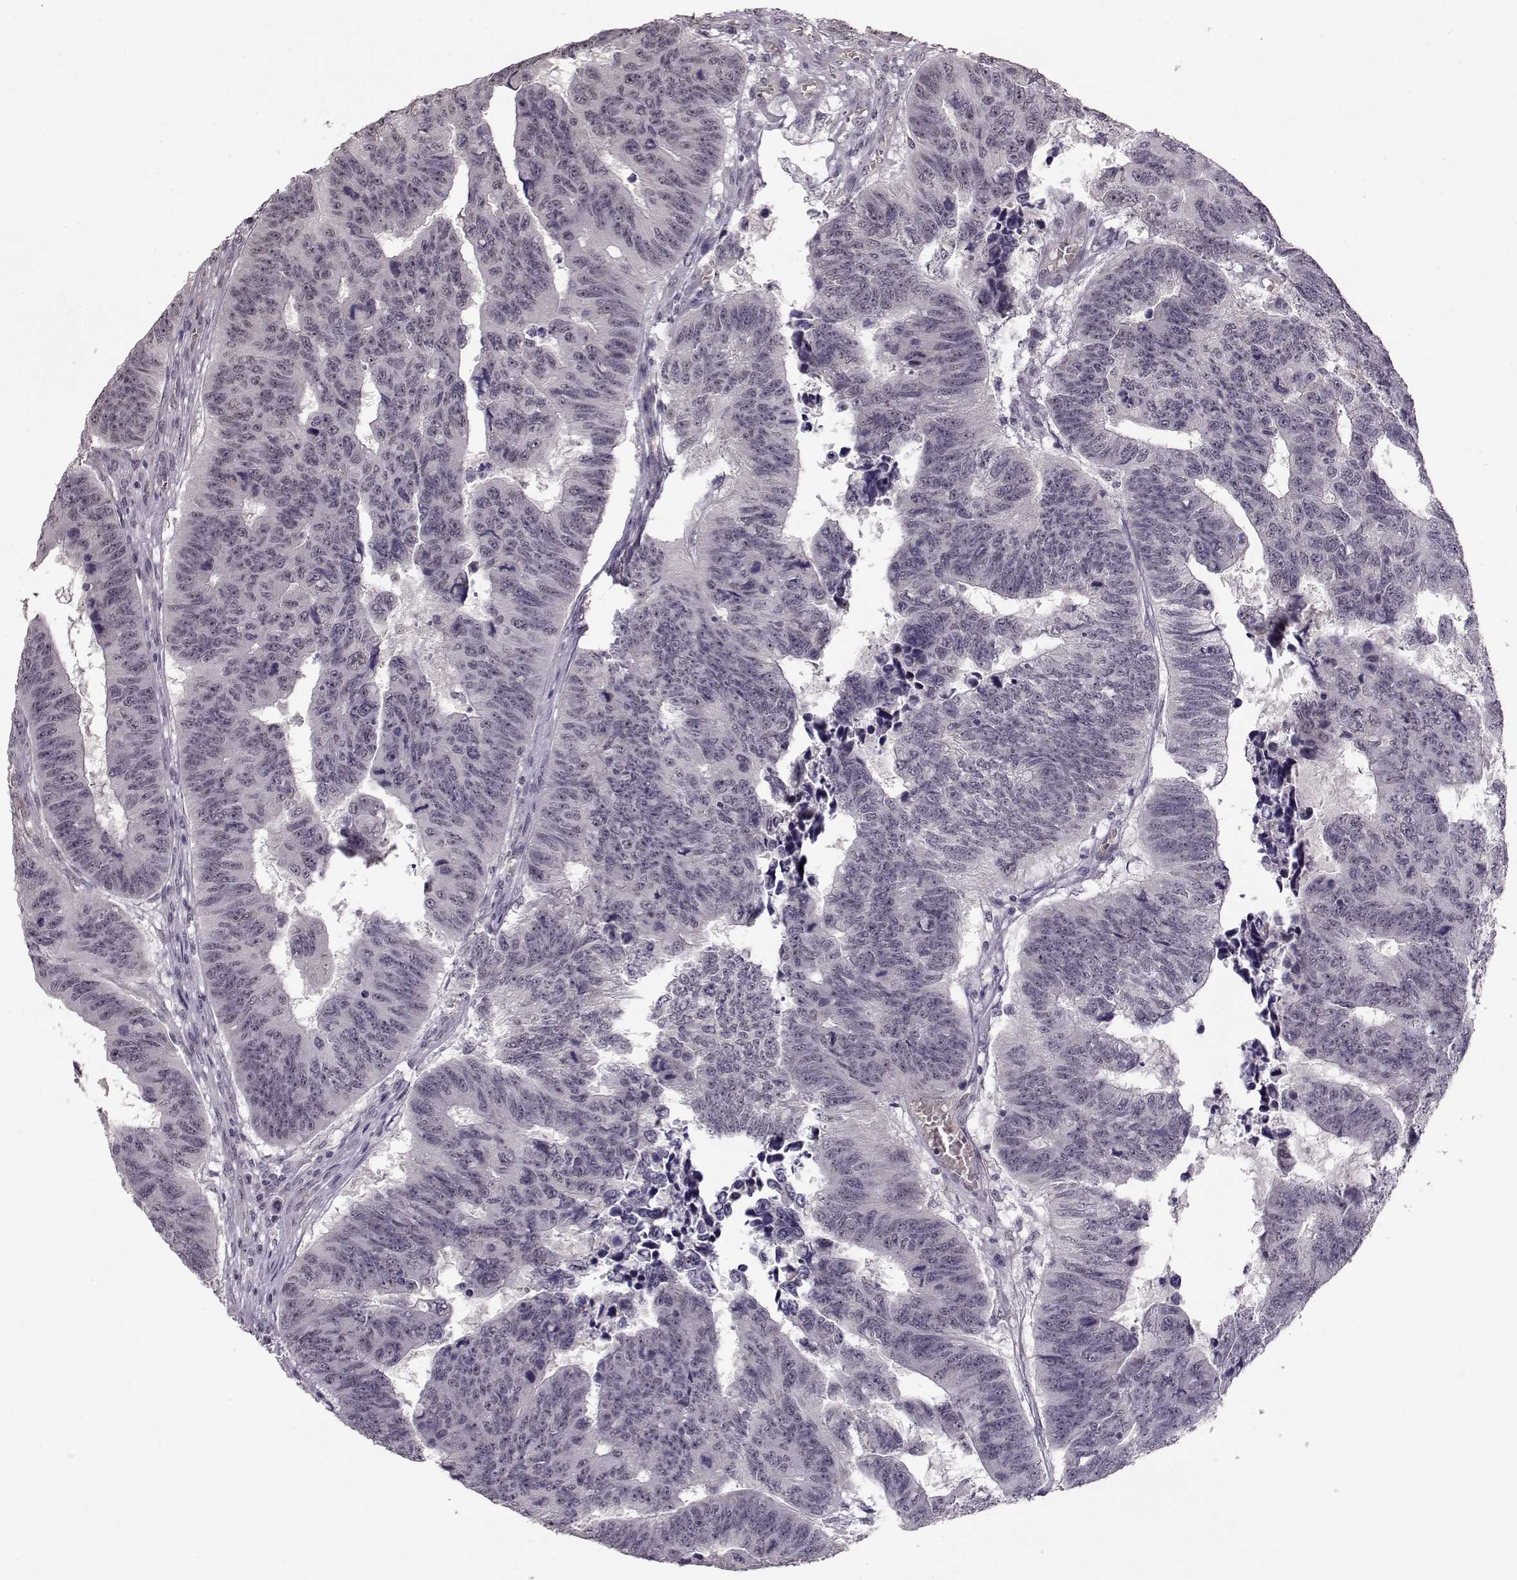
{"staining": {"intensity": "negative", "quantity": "none", "location": "none"}, "tissue": "colorectal cancer", "cell_type": "Tumor cells", "image_type": "cancer", "snomed": [{"axis": "morphology", "description": "Adenocarcinoma, NOS"}, {"axis": "topography", "description": "Appendix"}, {"axis": "topography", "description": "Colon"}, {"axis": "topography", "description": "Cecum"}, {"axis": "topography", "description": "Colon asc"}], "caption": "A high-resolution histopathology image shows immunohistochemistry staining of colorectal adenocarcinoma, which demonstrates no significant staining in tumor cells. (DAB immunohistochemistry (IHC), high magnification).", "gene": "PCP4", "patient": {"sex": "female", "age": 85}}